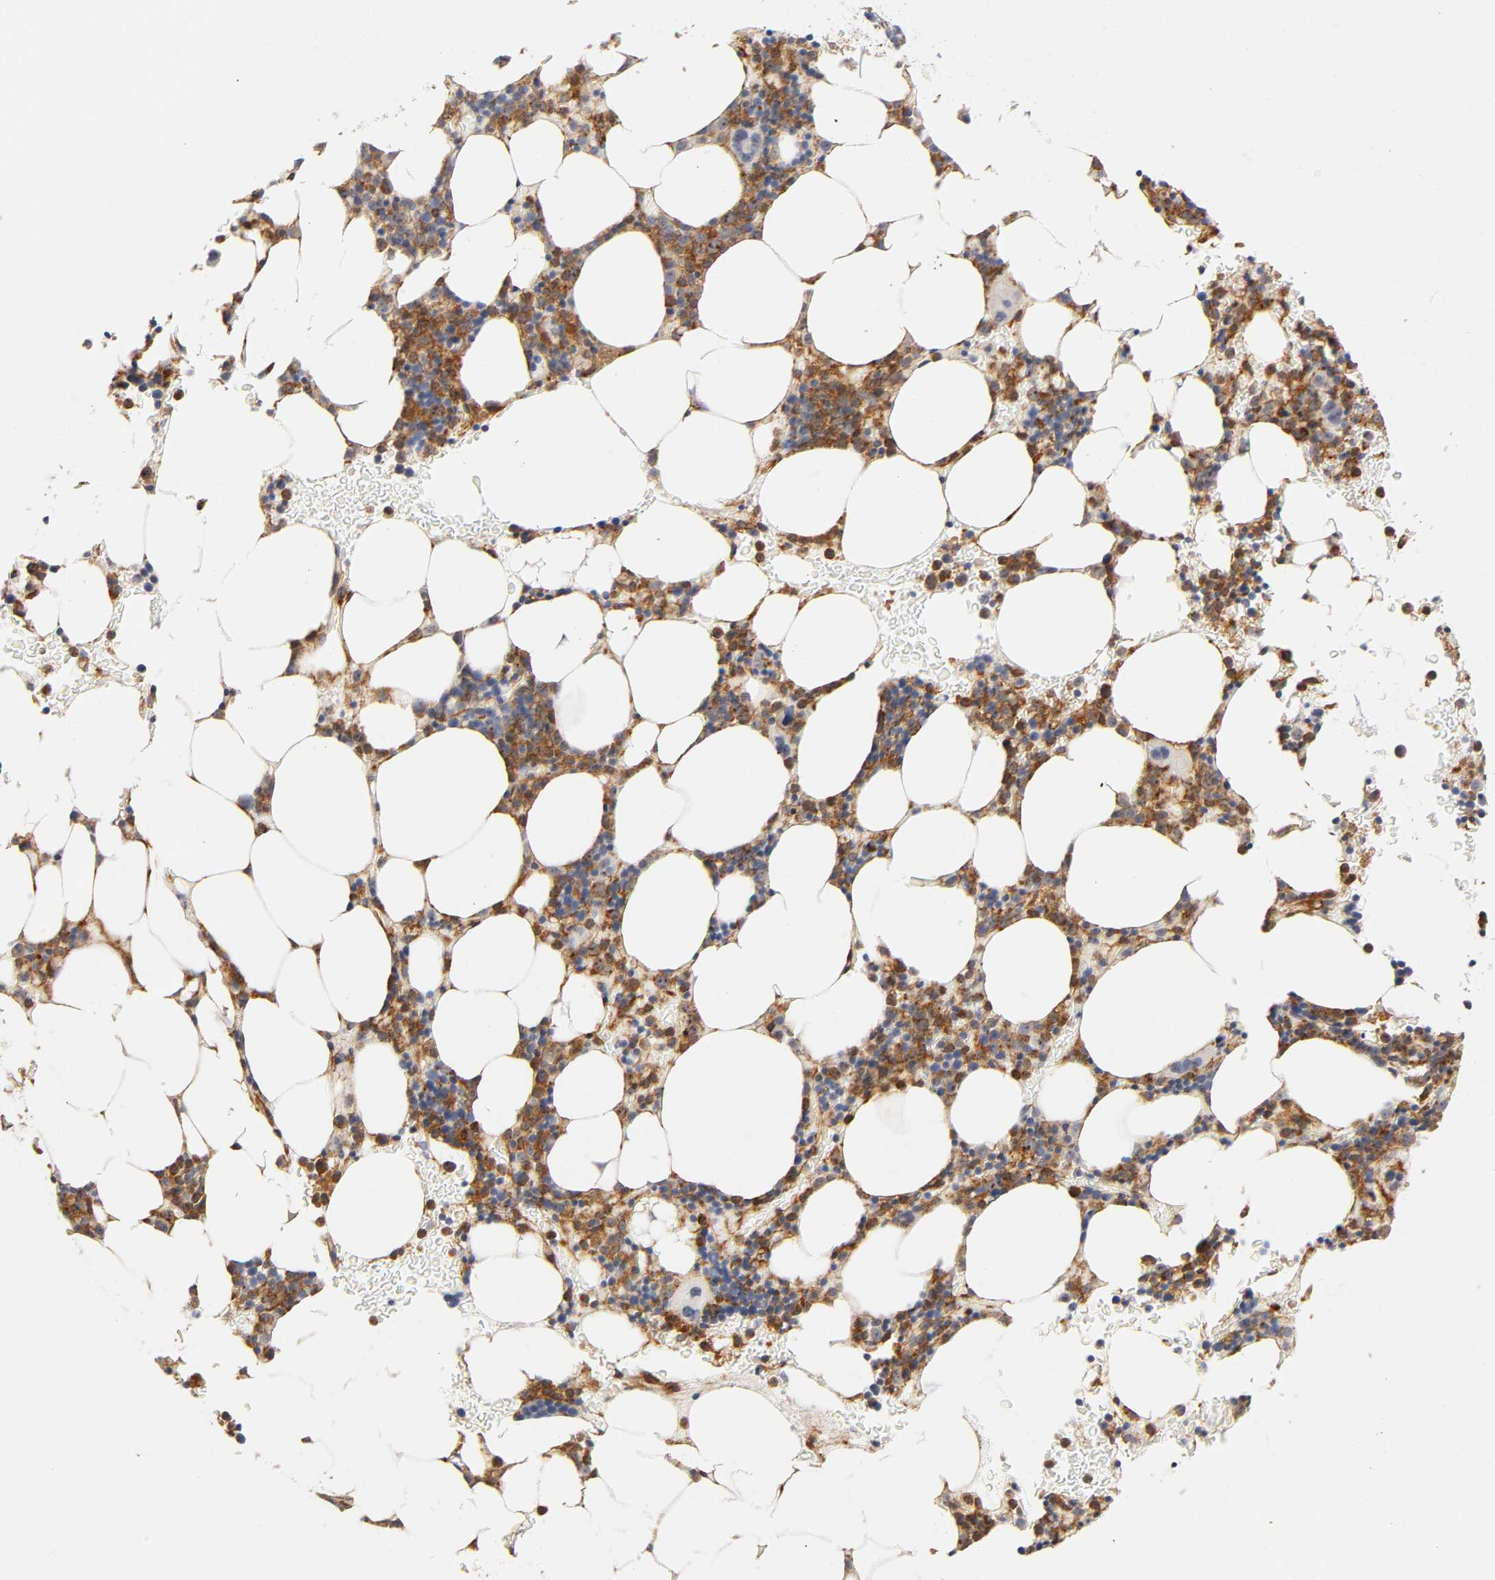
{"staining": {"intensity": "moderate", "quantity": "25%-75%", "location": "cytoplasmic/membranous"}, "tissue": "bone marrow", "cell_type": "Hematopoietic cells", "image_type": "normal", "snomed": [{"axis": "morphology", "description": "Normal tissue, NOS"}, {"axis": "topography", "description": "Bone marrow"}], "caption": "Protein staining demonstrates moderate cytoplasmic/membranous expression in approximately 25%-75% of hematopoietic cells in benign bone marrow.", "gene": "PLD1", "patient": {"sex": "male", "age": 78}}